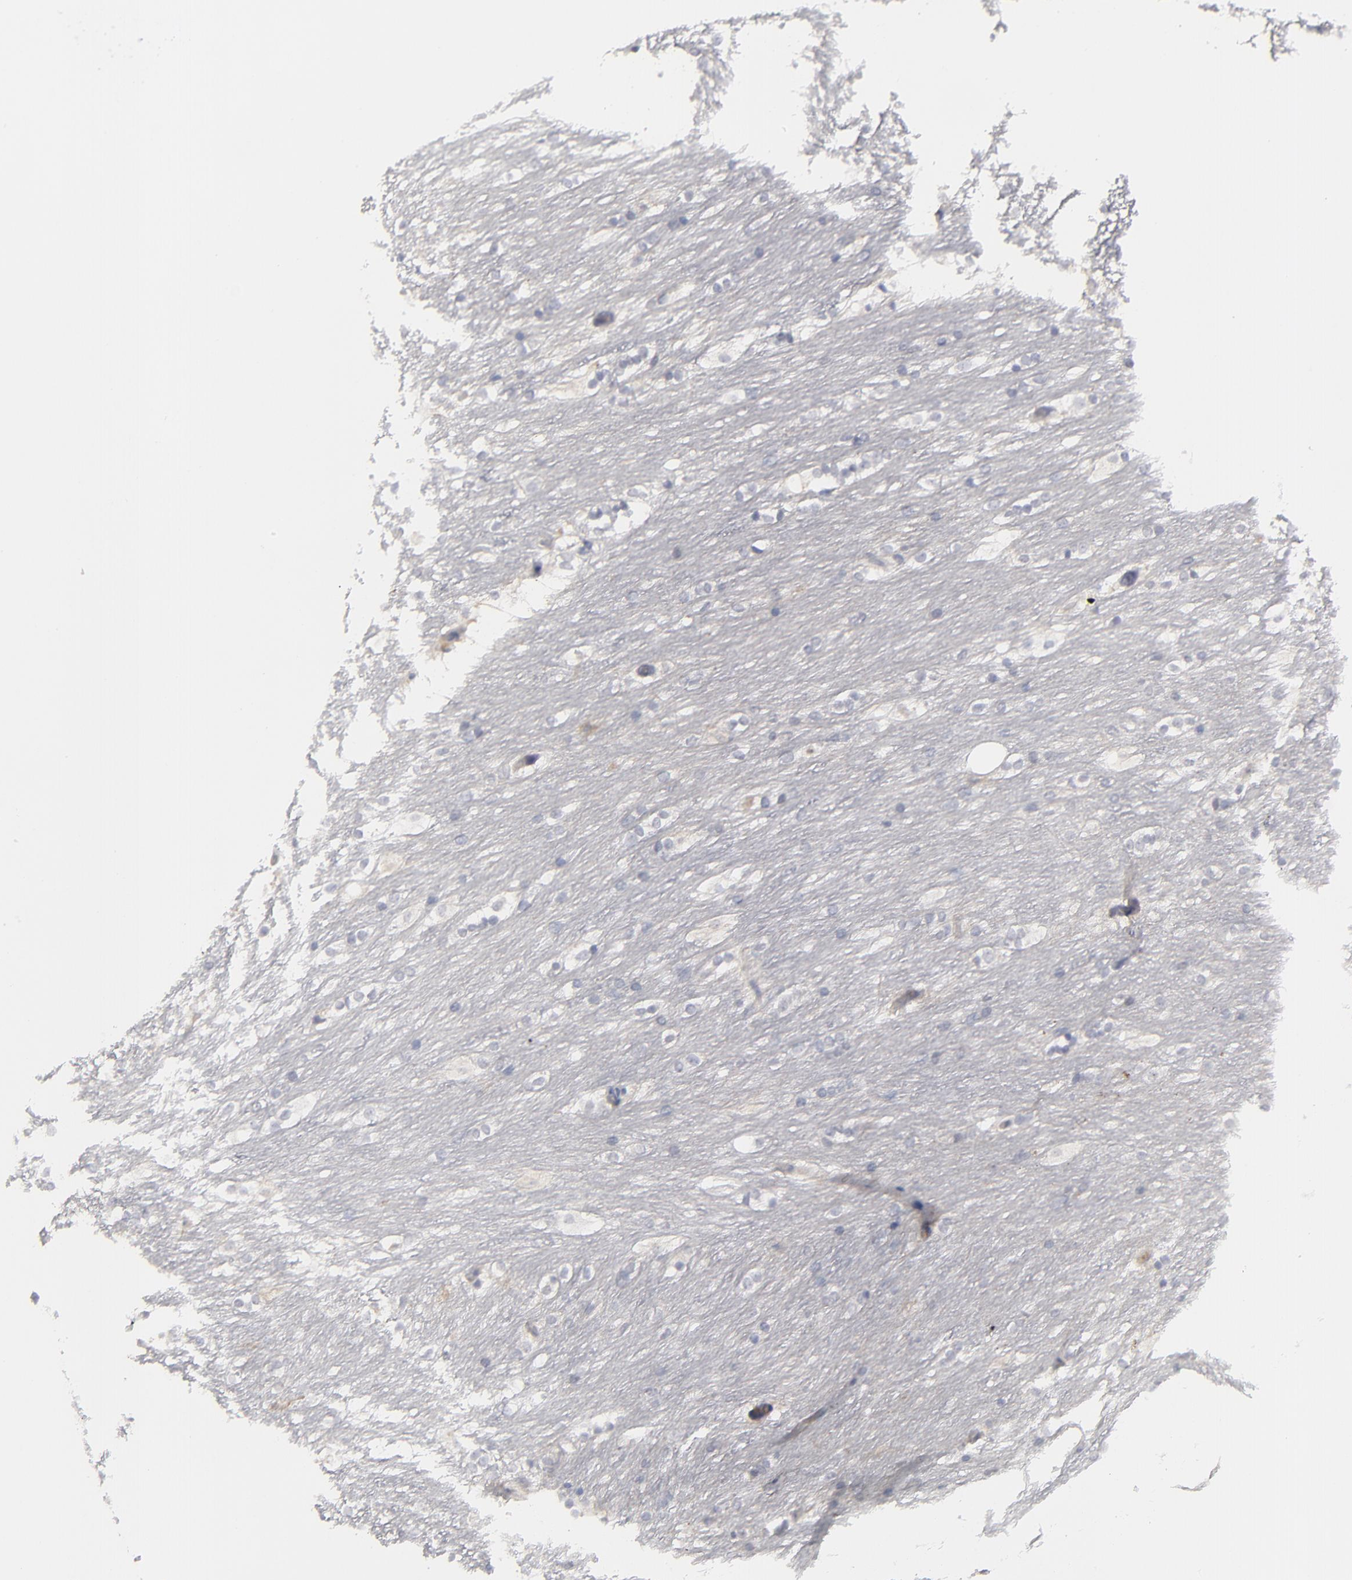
{"staining": {"intensity": "negative", "quantity": "none", "location": "none"}, "tissue": "caudate", "cell_type": "Glial cells", "image_type": "normal", "snomed": [{"axis": "morphology", "description": "Normal tissue, NOS"}, {"axis": "topography", "description": "Lateral ventricle wall"}], "caption": "Immunohistochemistry of unremarkable caudate reveals no expression in glial cells.", "gene": "LRG1", "patient": {"sex": "female", "age": 19}}